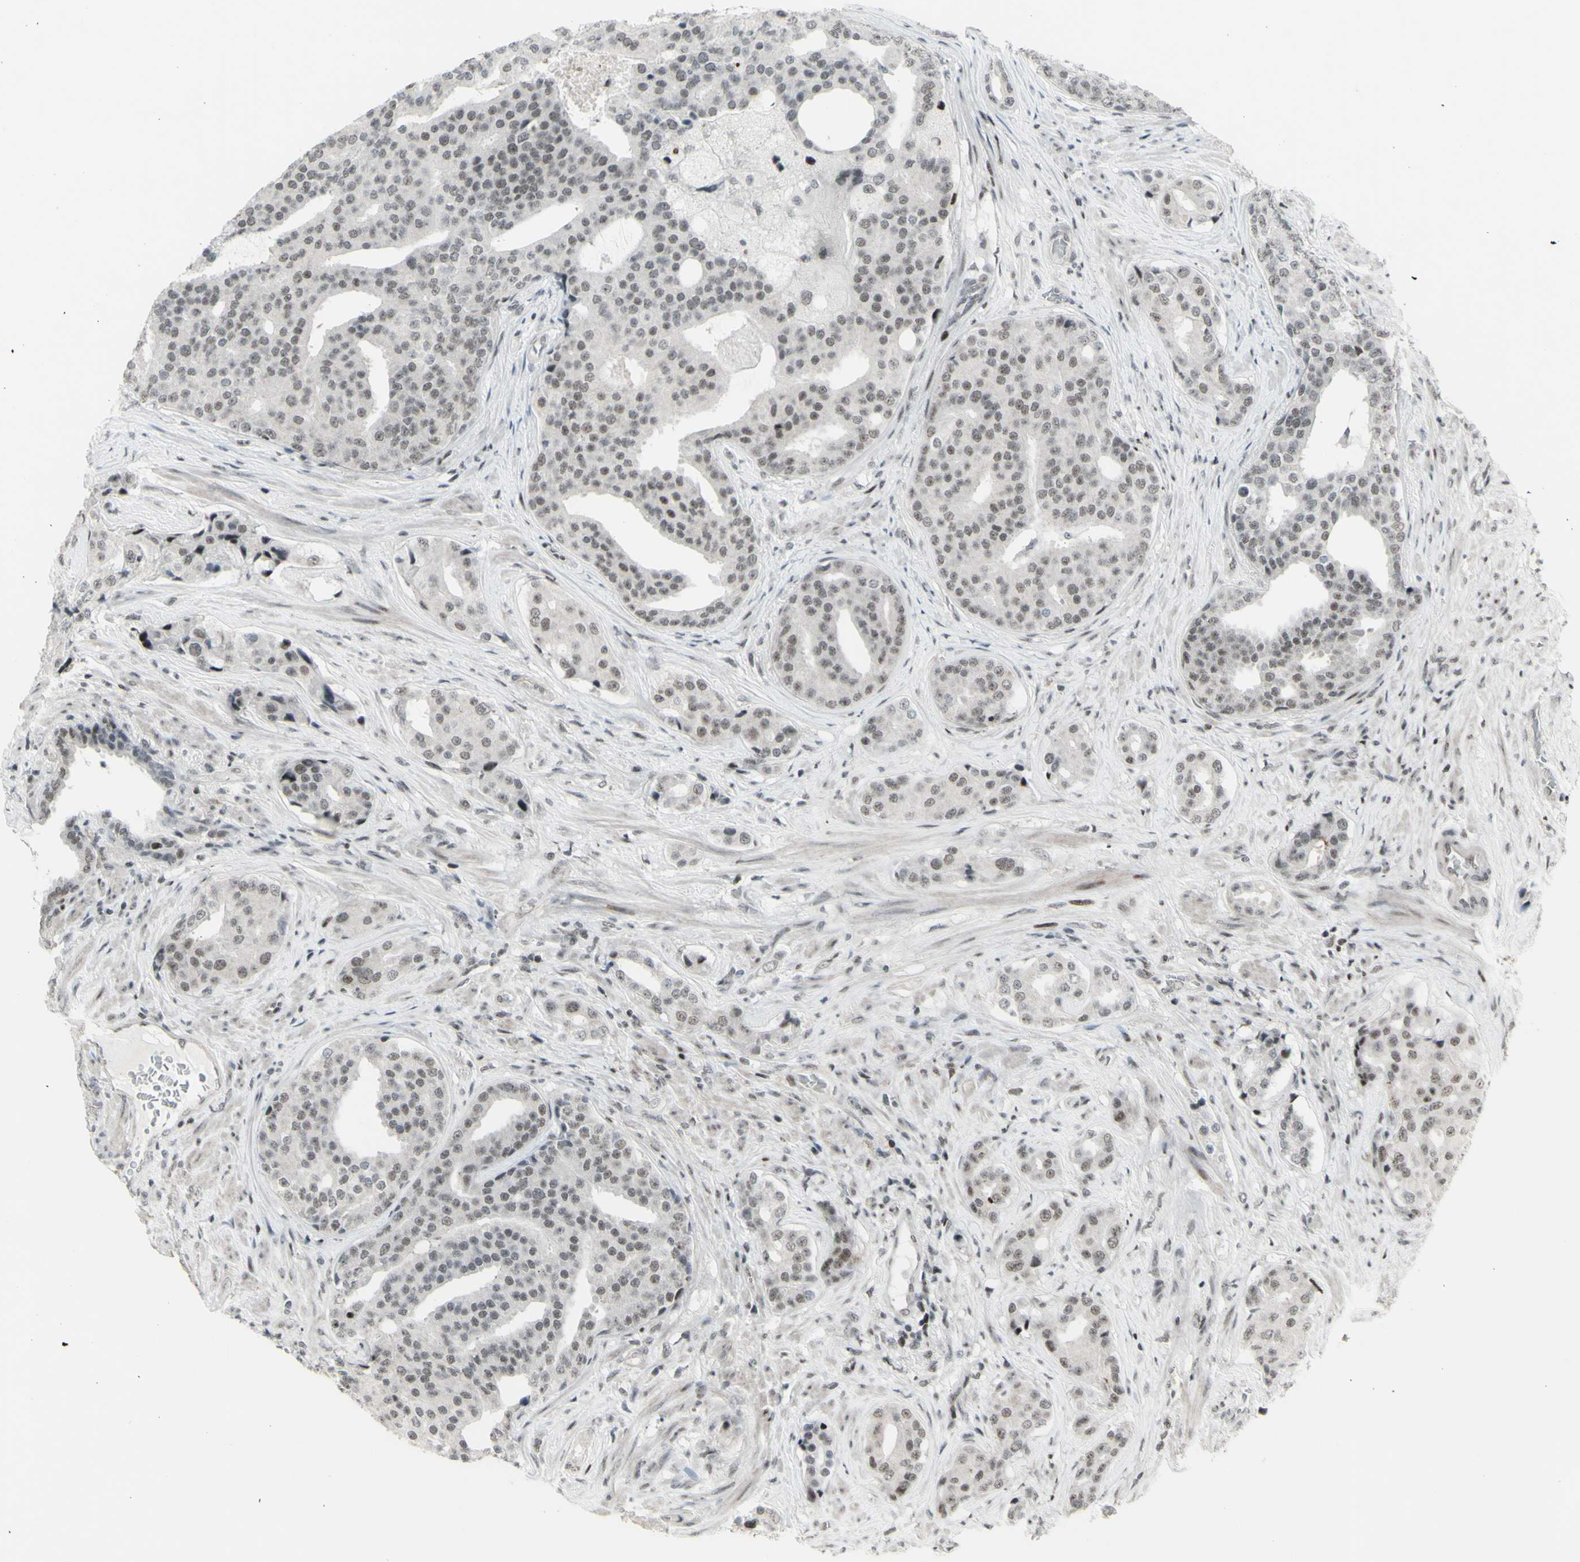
{"staining": {"intensity": "moderate", "quantity": "25%-75%", "location": "nuclear"}, "tissue": "prostate cancer", "cell_type": "Tumor cells", "image_type": "cancer", "snomed": [{"axis": "morphology", "description": "Adenocarcinoma, High grade"}, {"axis": "topography", "description": "Prostate"}], "caption": "Moderate nuclear positivity for a protein is identified in approximately 25%-75% of tumor cells of prostate cancer (high-grade adenocarcinoma) using IHC.", "gene": "SUPT6H", "patient": {"sex": "male", "age": 71}}